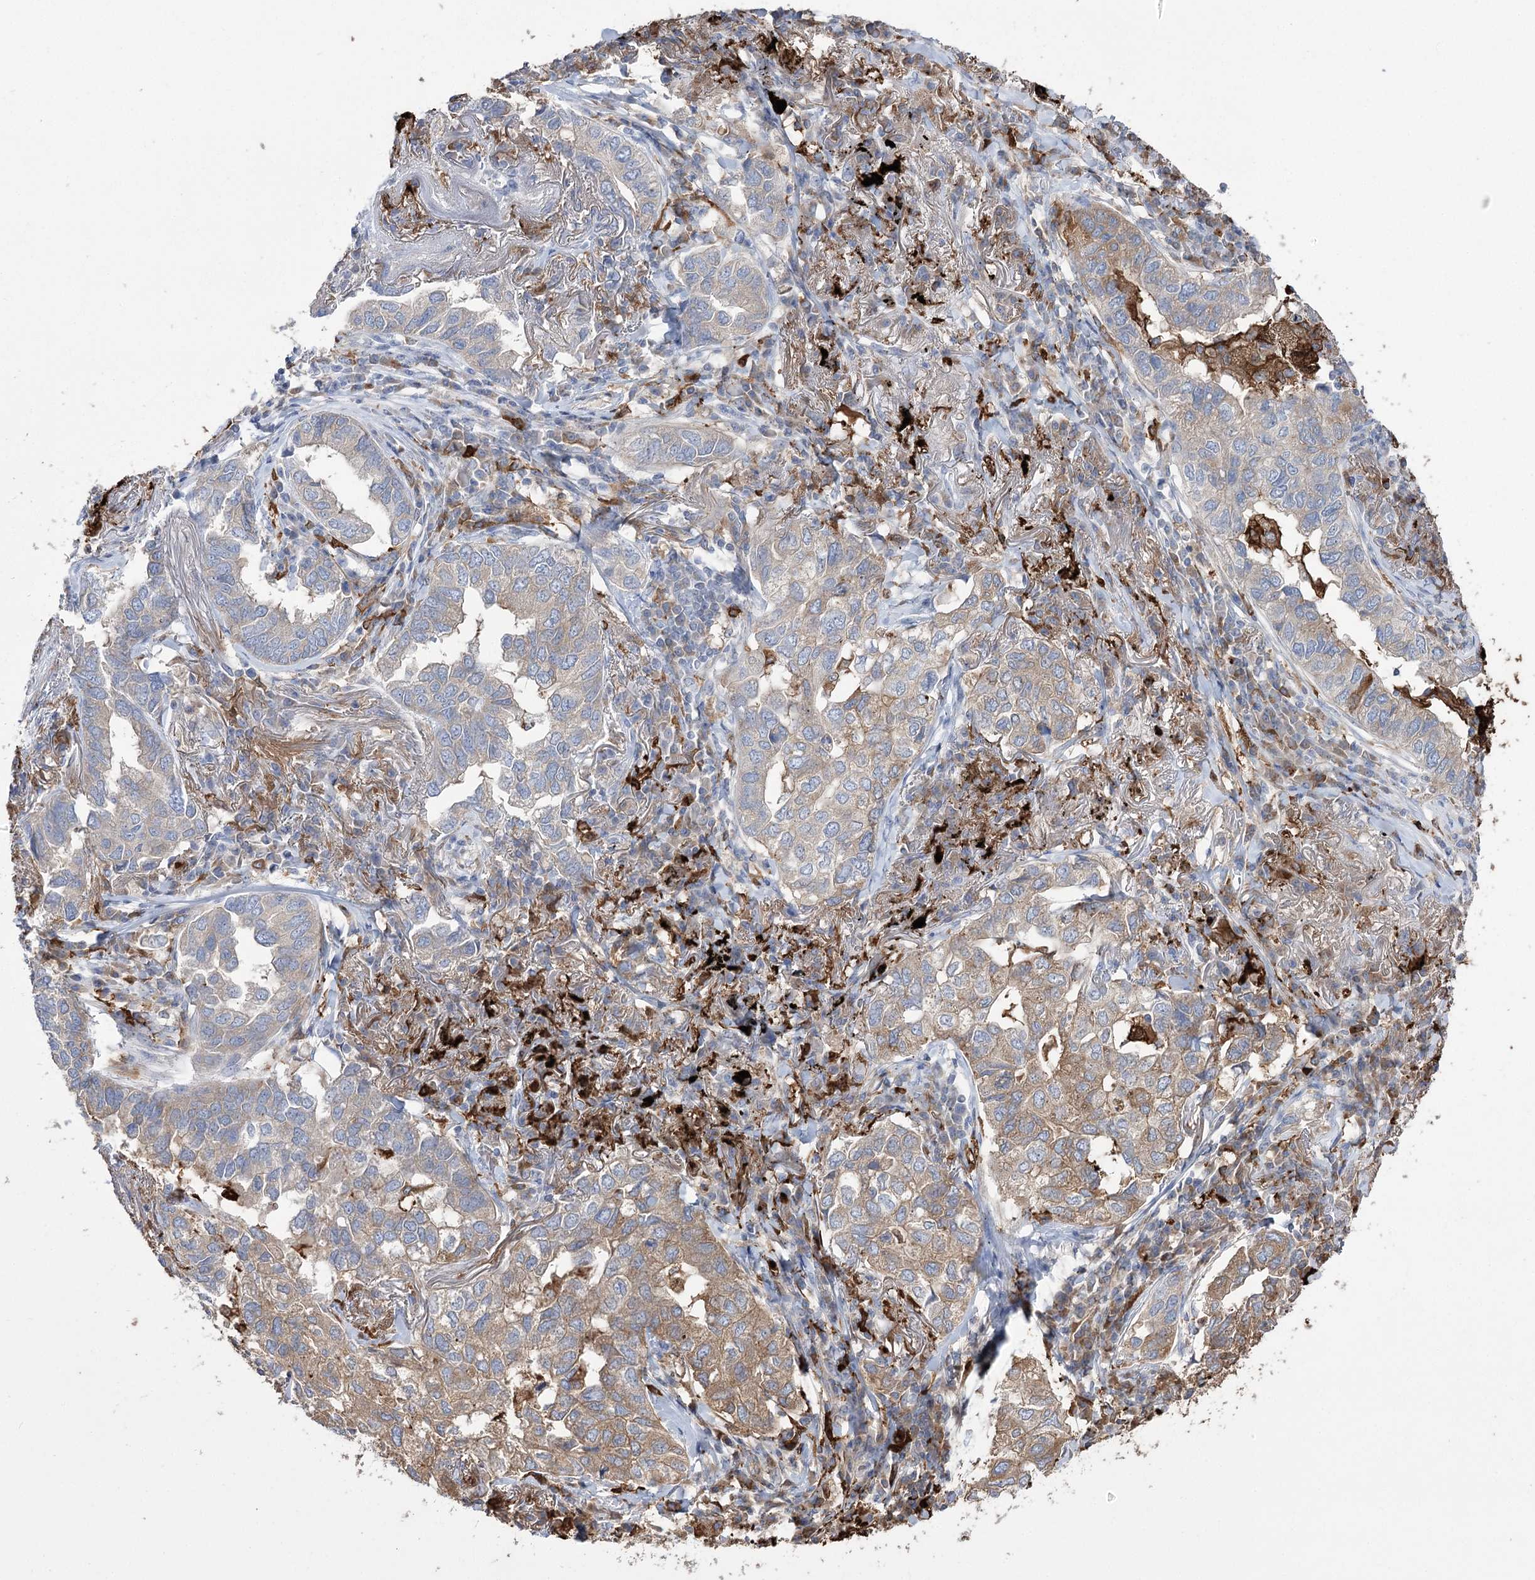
{"staining": {"intensity": "moderate", "quantity": "<25%", "location": "cytoplasmic/membranous"}, "tissue": "lung cancer", "cell_type": "Tumor cells", "image_type": "cancer", "snomed": [{"axis": "morphology", "description": "Adenocarcinoma, NOS"}, {"axis": "topography", "description": "Lung"}], "caption": "Approximately <25% of tumor cells in human lung cancer reveal moderate cytoplasmic/membranous protein expression as visualized by brown immunohistochemical staining.", "gene": "ZNF622", "patient": {"sex": "male", "age": 65}}